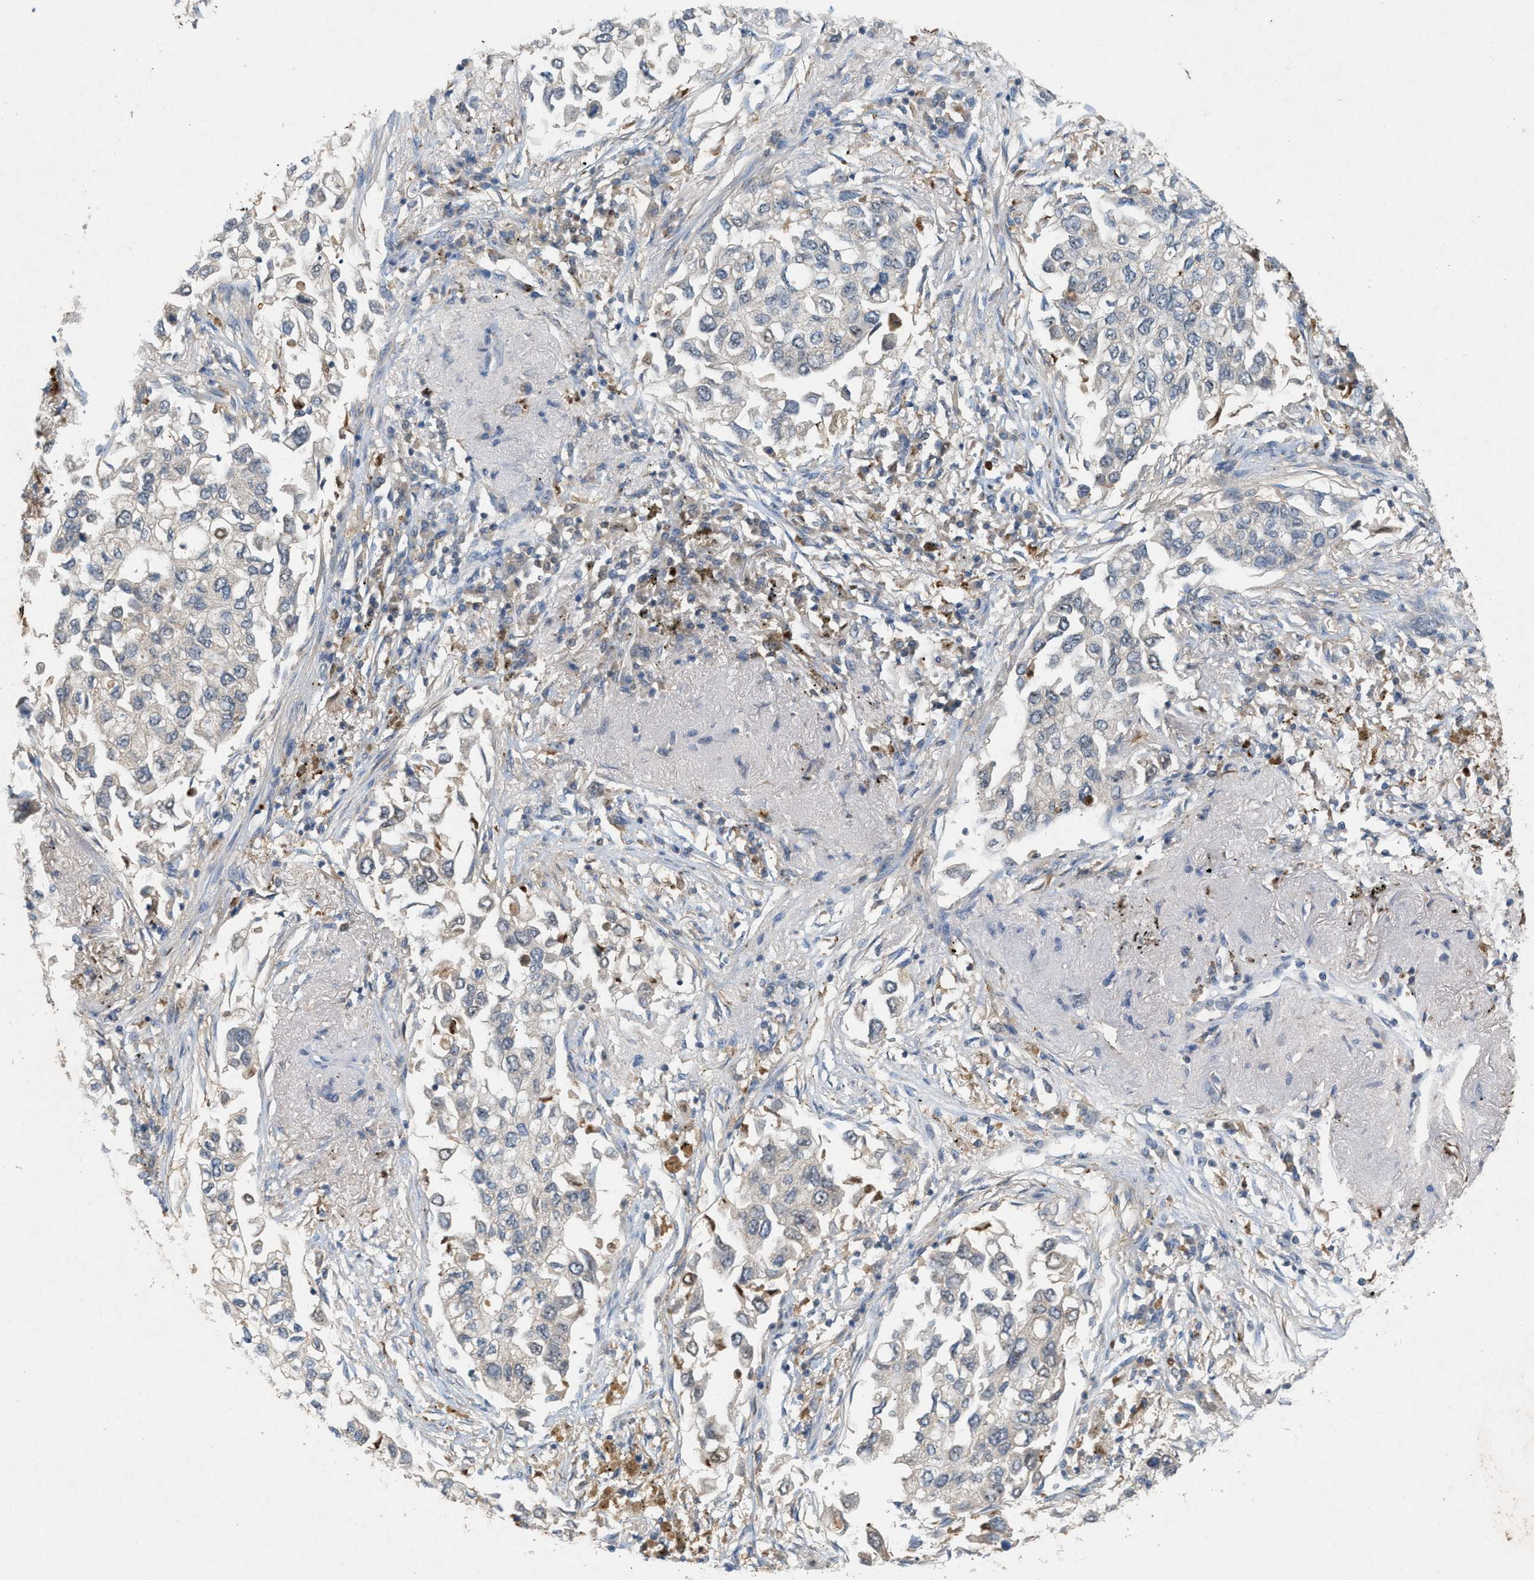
{"staining": {"intensity": "negative", "quantity": "none", "location": "none"}, "tissue": "lung cancer", "cell_type": "Tumor cells", "image_type": "cancer", "snomed": [{"axis": "morphology", "description": "Inflammation, NOS"}, {"axis": "morphology", "description": "Adenocarcinoma, NOS"}, {"axis": "topography", "description": "Lung"}], "caption": "Tumor cells are negative for protein expression in human lung cancer. (Stains: DAB immunohistochemistry with hematoxylin counter stain, Microscopy: brightfield microscopy at high magnification).", "gene": "DCAF7", "patient": {"sex": "male", "age": 63}}